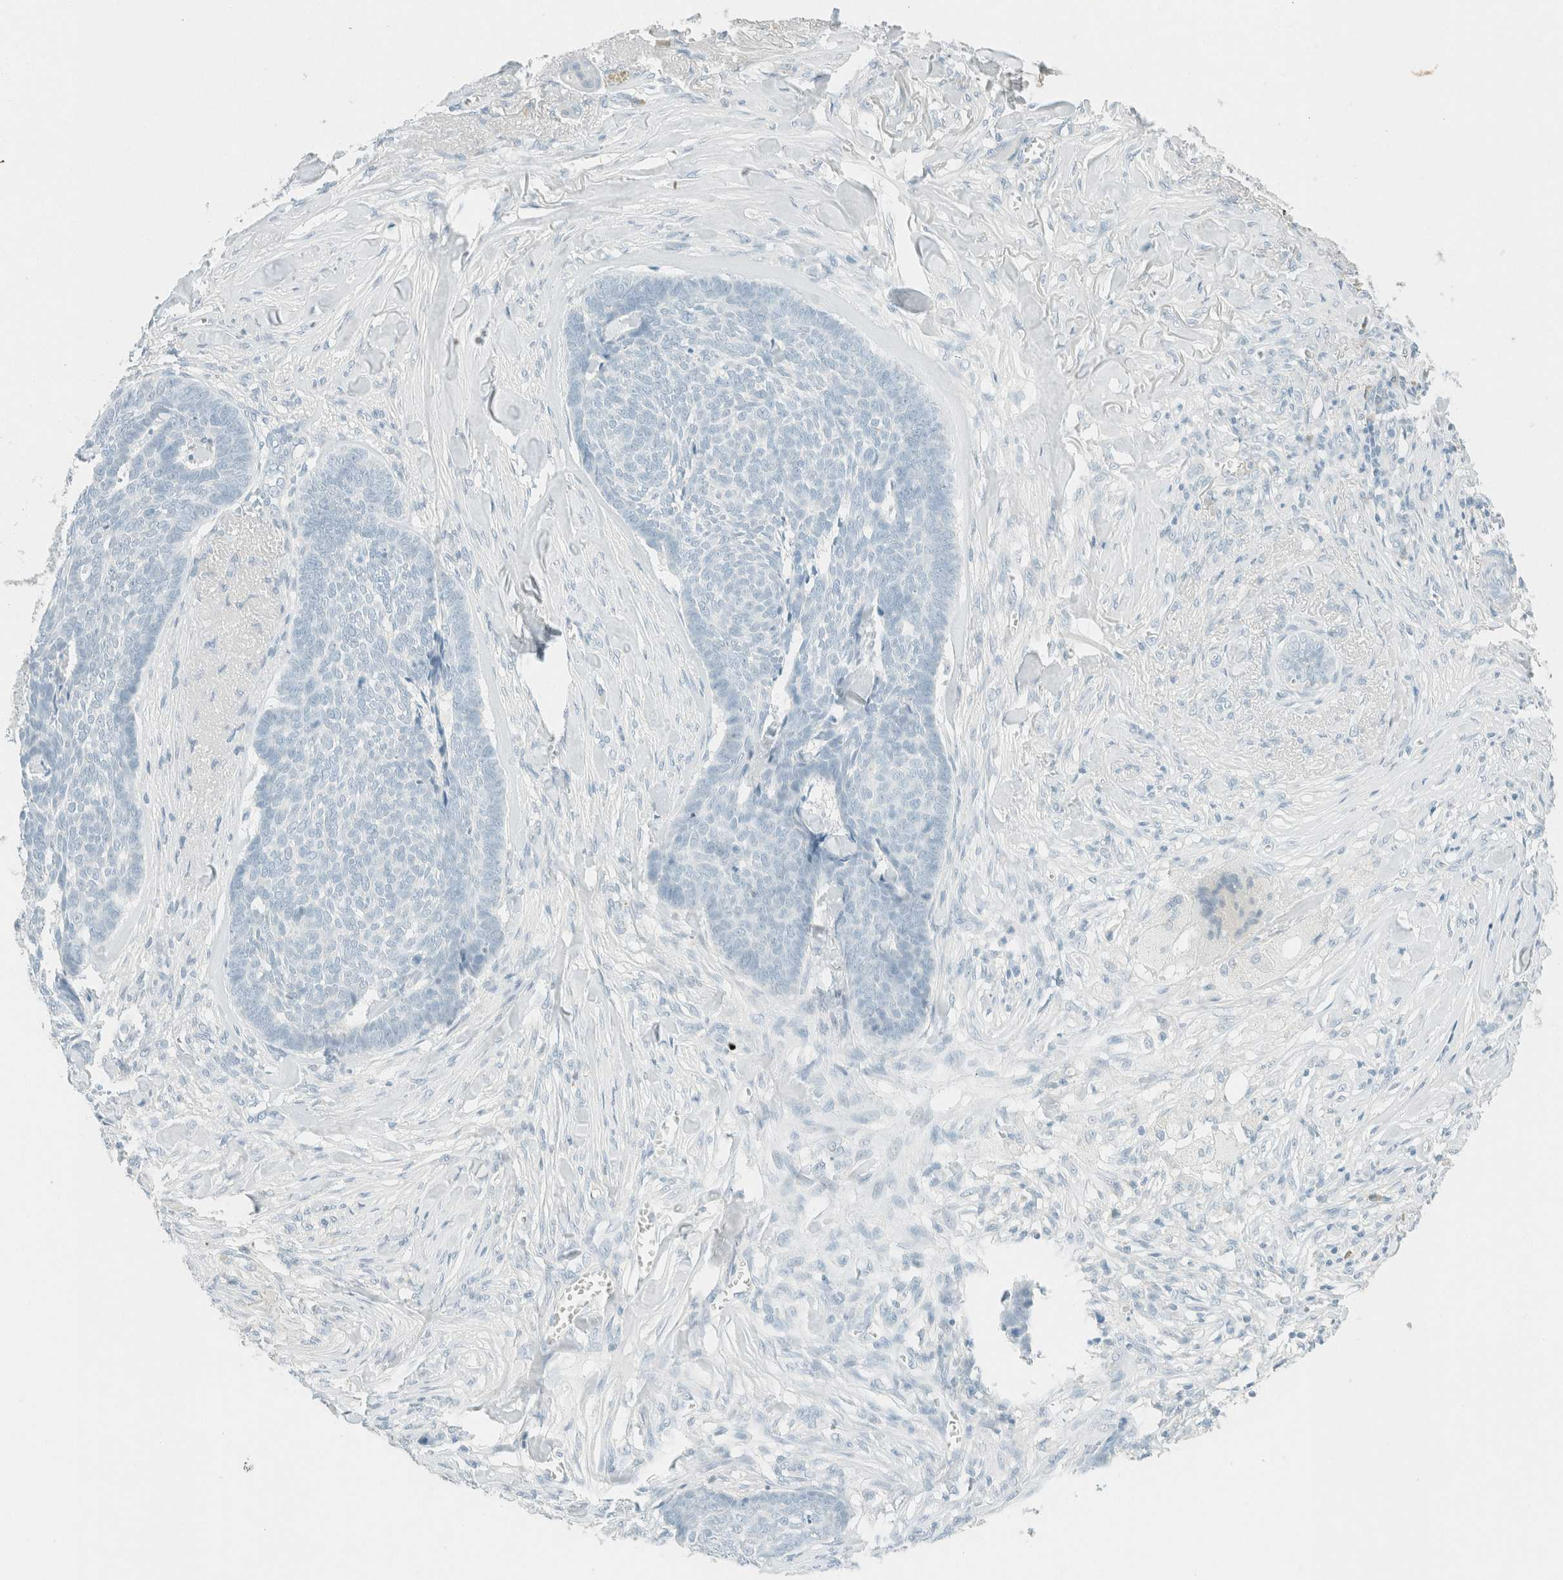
{"staining": {"intensity": "negative", "quantity": "none", "location": "none"}, "tissue": "skin cancer", "cell_type": "Tumor cells", "image_type": "cancer", "snomed": [{"axis": "morphology", "description": "Basal cell carcinoma"}, {"axis": "topography", "description": "Skin"}], "caption": "Immunohistochemistry of skin cancer (basal cell carcinoma) displays no staining in tumor cells.", "gene": "GPA33", "patient": {"sex": "male", "age": 84}}